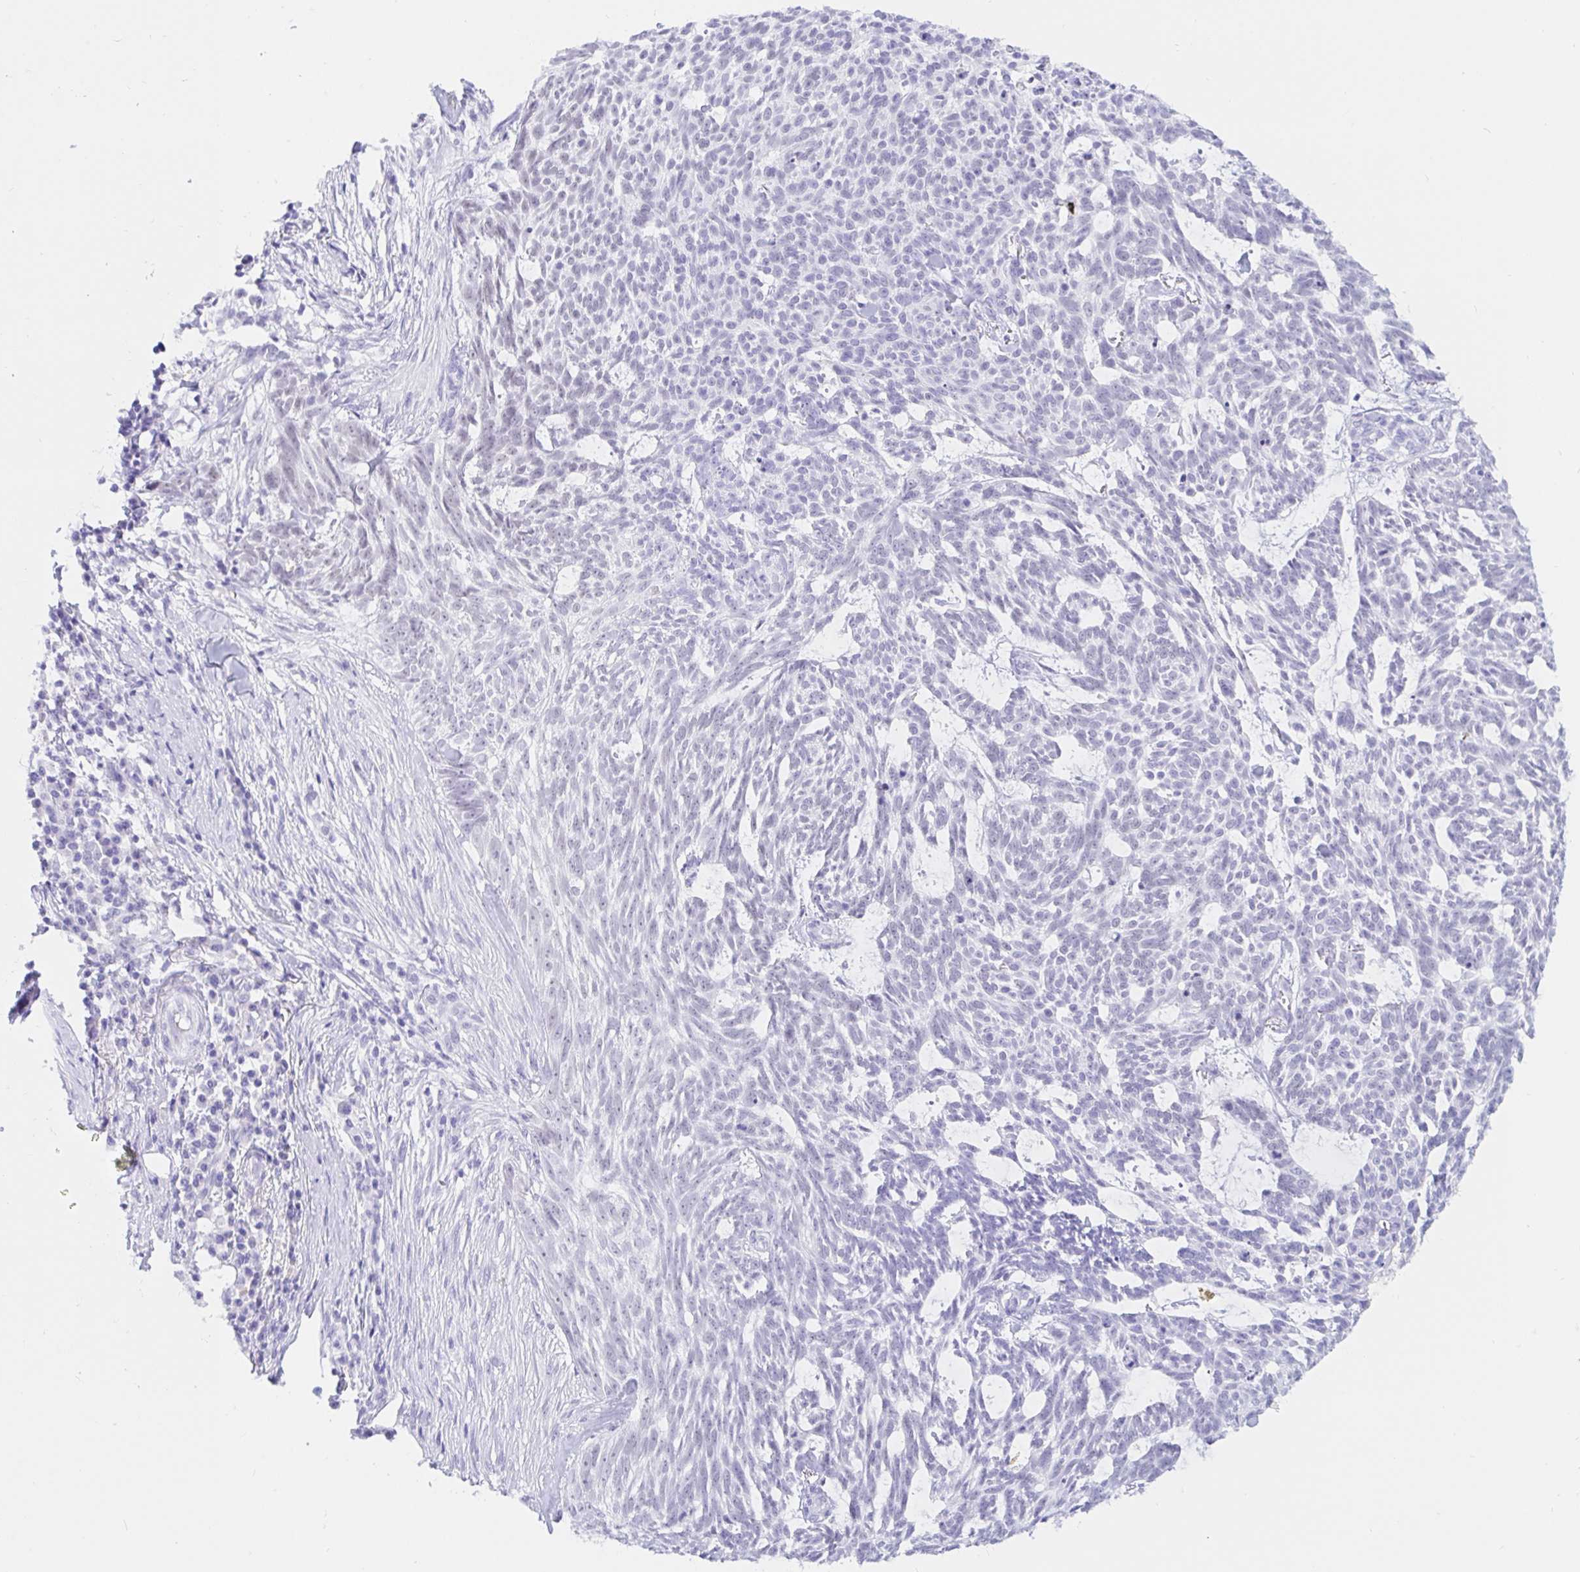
{"staining": {"intensity": "negative", "quantity": "none", "location": "none"}, "tissue": "skin cancer", "cell_type": "Tumor cells", "image_type": "cancer", "snomed": [{"axis": "morphology", "description": "Basal cell carcinoma"}, {"axis": "topography", "description": "Skin"}], "caption": "The micrograph shows no significant expression in tumor cells of skin cancer (basal cell carcinoma). (DAB (3,3'-diaminobenzidine) IHC with hematoxylin counter stain).", "gene": "OR6T1", "patient": {"sex": "female", "age": 93}}